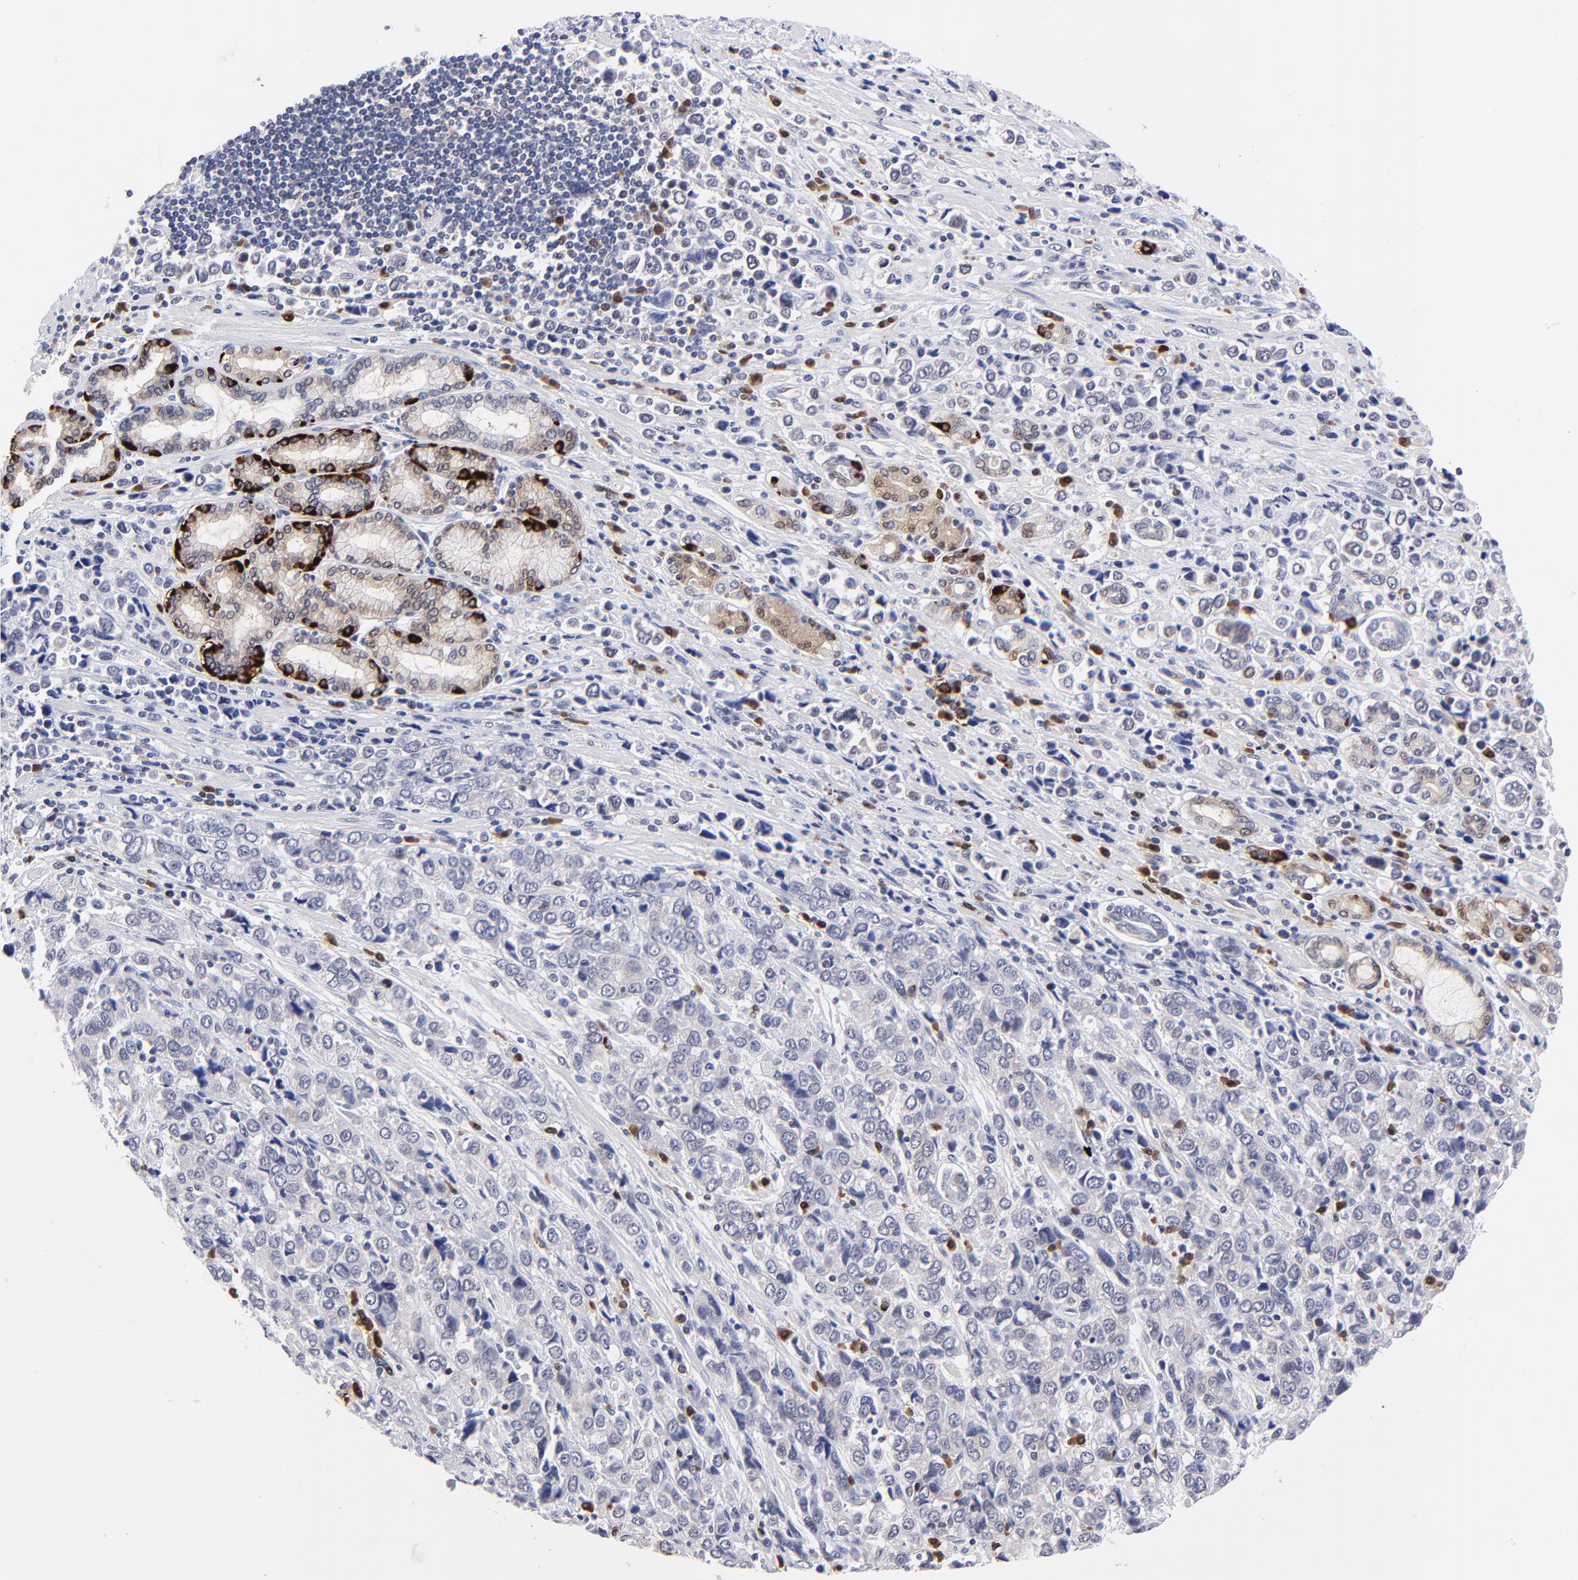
{"staining": {"intensity": "negative", "quantity": "none", "location": "none"}, "tissue": "stomach cancer", "cell_type": "Tumor cells", "image_type": "cancer", "snomed": [{"axis": "morphology", "description": "Adenocarcinoma, NOS"}, {"axis": "topography", "description": "Stomach, upper"}], "caption": "IHC micrograph of stomach adenocarcinoma stained for a protein (brown), which exhibits no expression in tumor cells.", "gene": "ZNF155", "patient": {"sex": "male", "age": 76}}